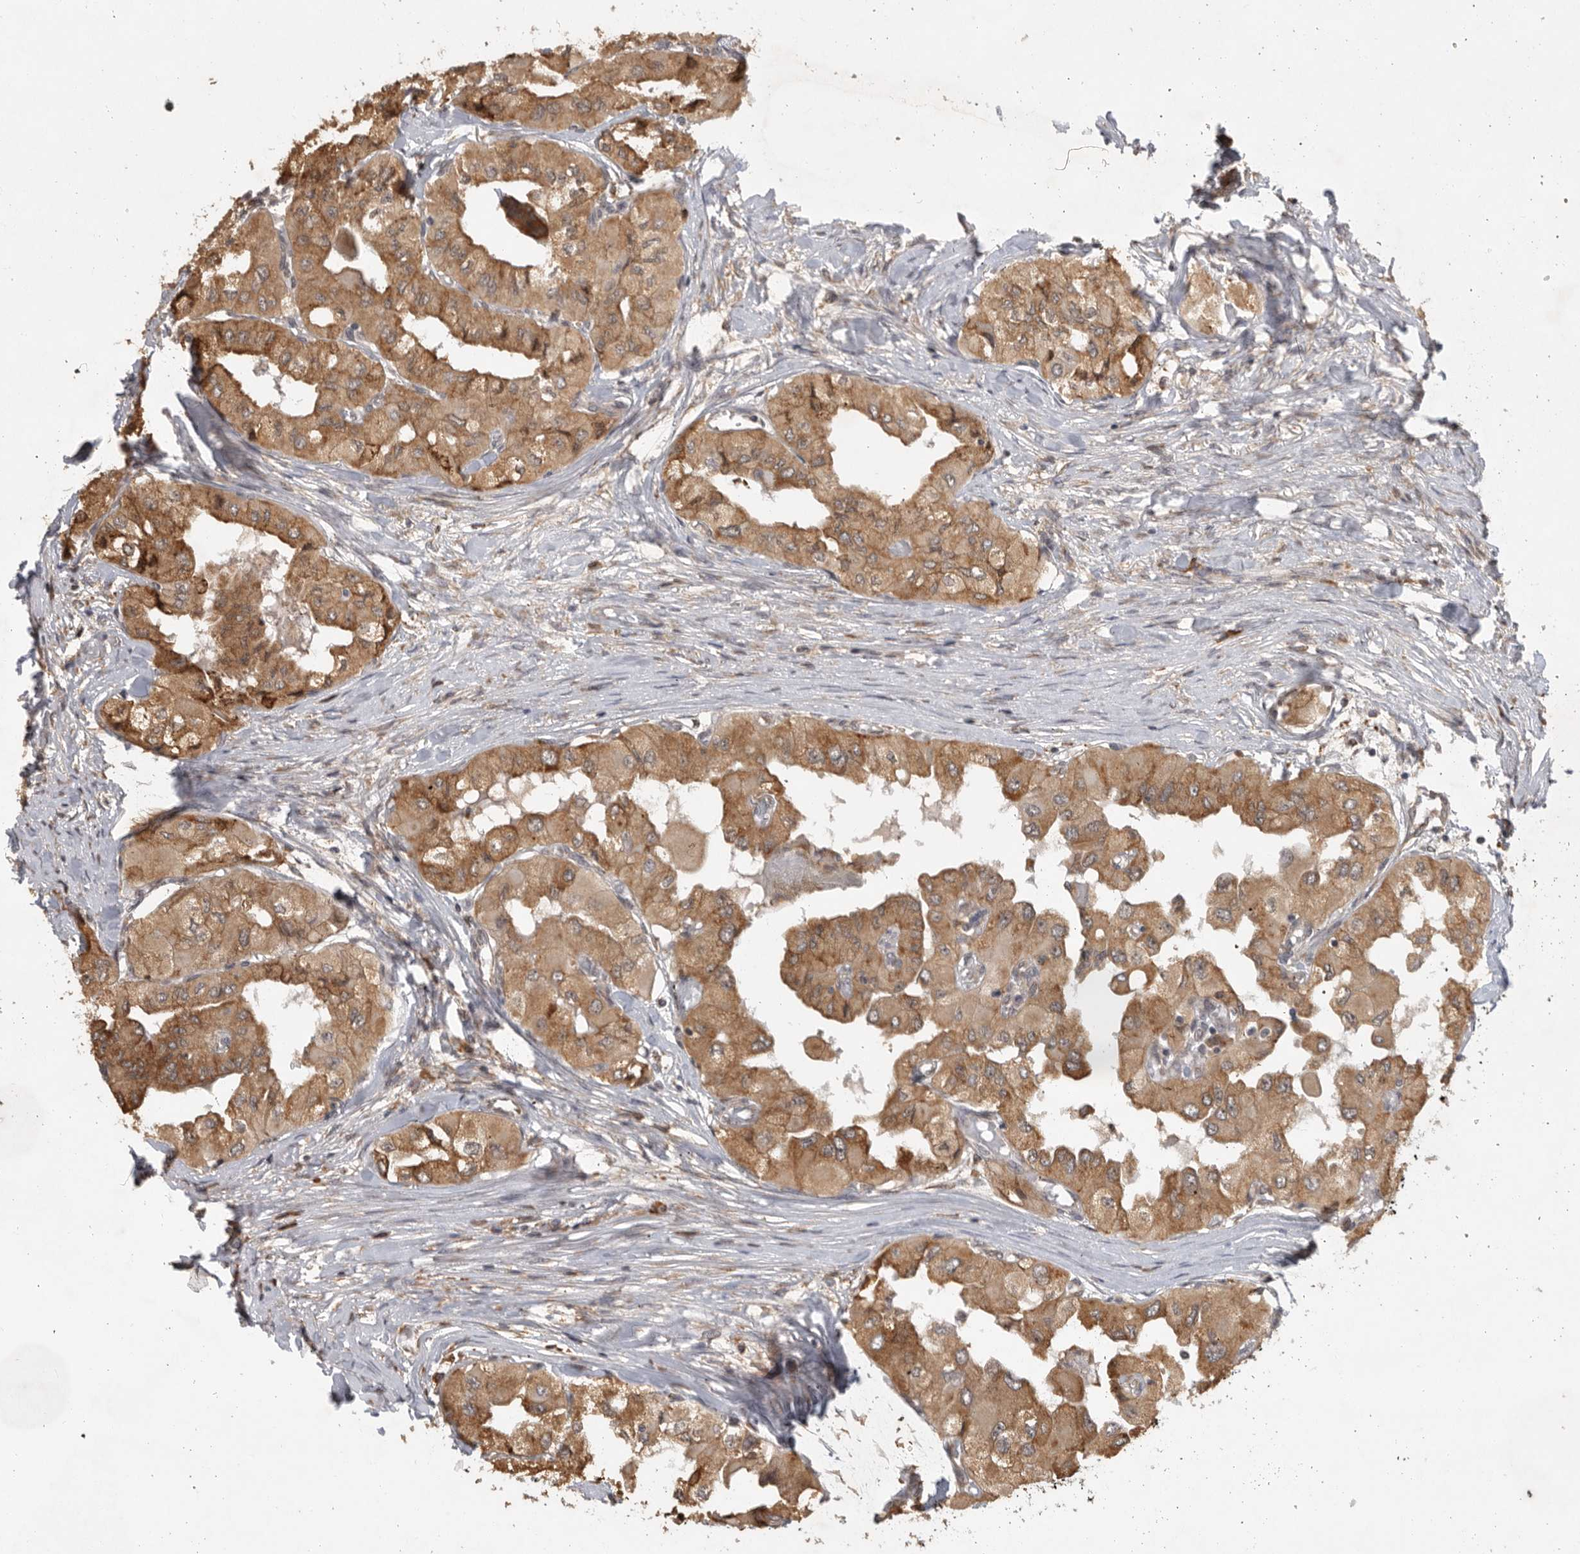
{"staining": {"intensity": "strong", "quantity": ">75%", "location": "cytoplasmic/membranous,nuclear"}, "tissue": "thyroid cancer", "cell_type": "Tumor cells", "image_type": "cancer", "snomed": [{"axis": "morphology", "description": "Papillary adenocarcinoma, NOS"}, {"axis": "topography", "description": "Thyroid gland"}], "caption": "The micrograph reveals staining of papillary adenocarcinoma (thyroid), revealing strong cytoplasmic/membranous and nuclear protein staining (brown color) within tumor cells.", "gene": "ZNF83", "patient": {"sex": "female", "age": 59}}